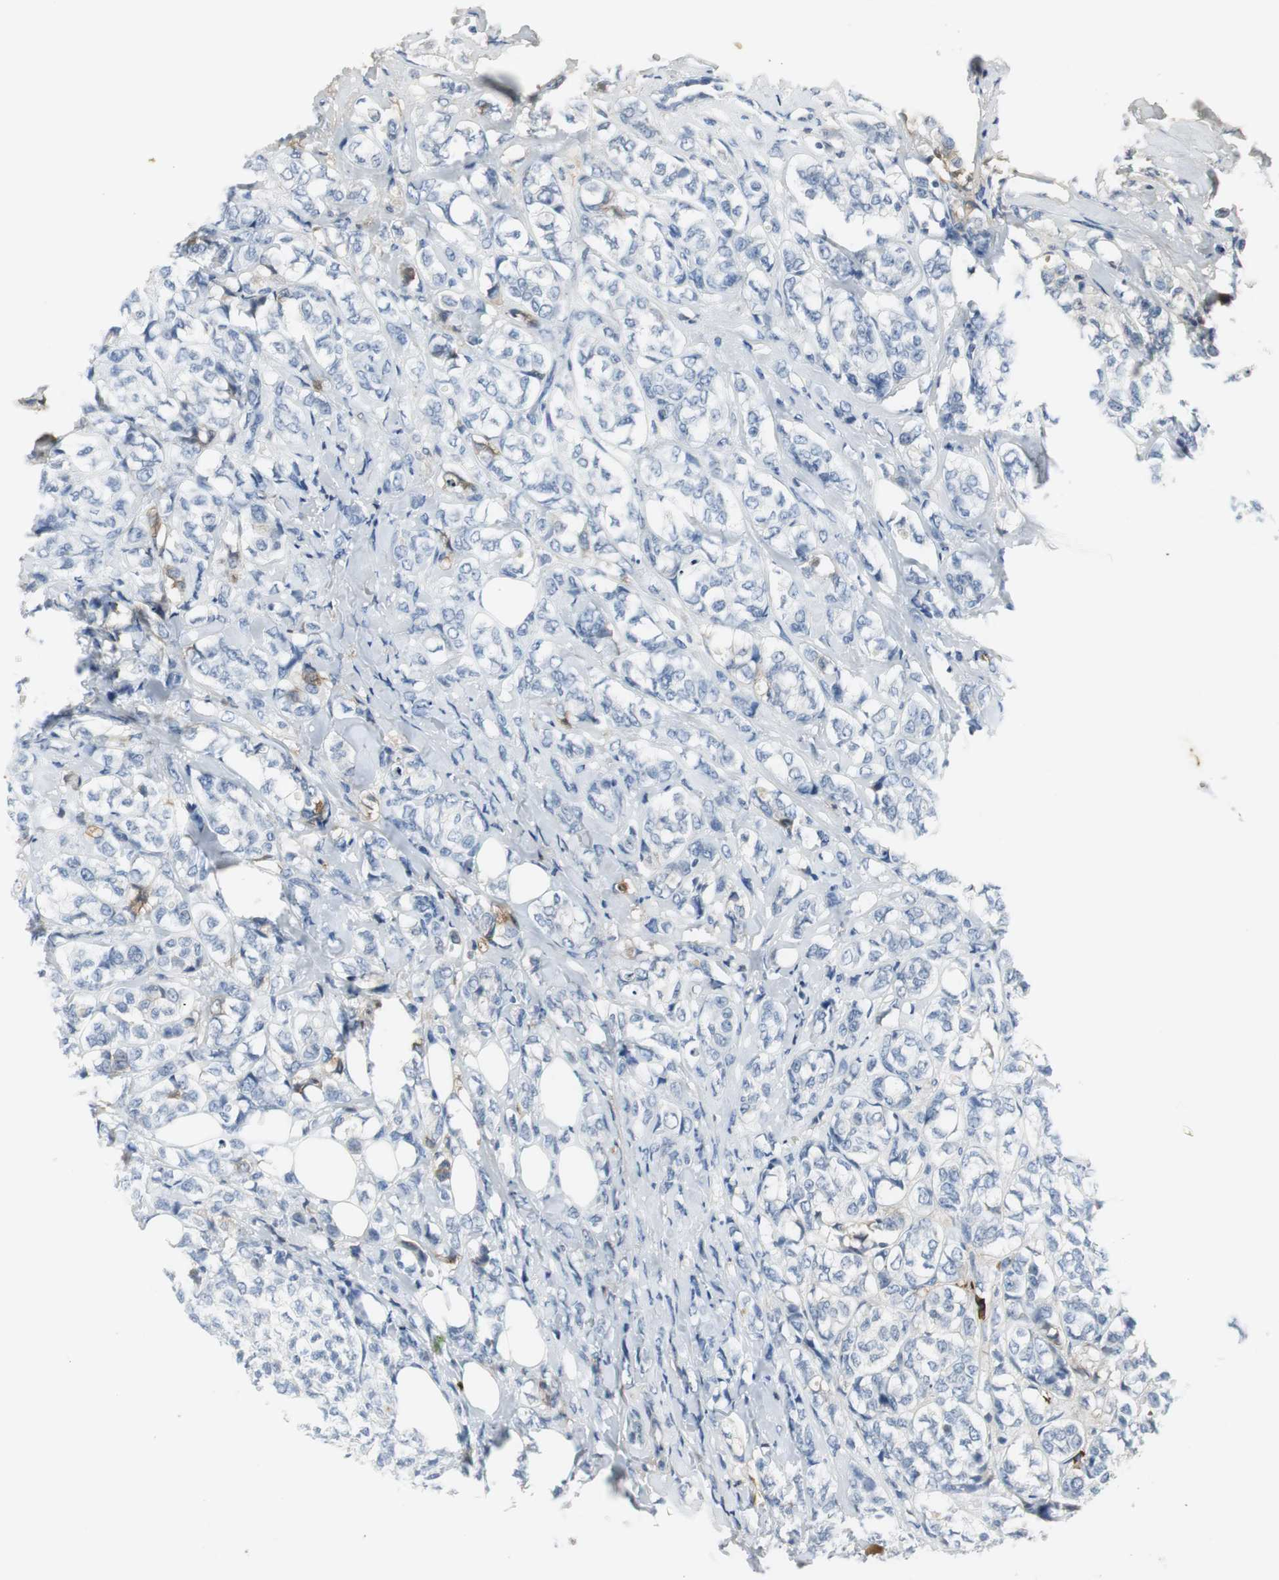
{"staining": {"intensity": "negative", "quantity": "none", "location": "none"}, "tissue": "breast cancer", "cell_type": "Tumor cells", "image_type": "cancer", "snomed": [{"axis": "morphology", "description": "Lobular carcinoma"}, {"axis": "topography", "description": "Breast"}], "caption": "The immunohistochemistry (IHC) micrograph has no significant expression in tumor cells of breast cancer tissue.", "gene": "IGHA1", "patient": {"sex": "female", "age": 60}}